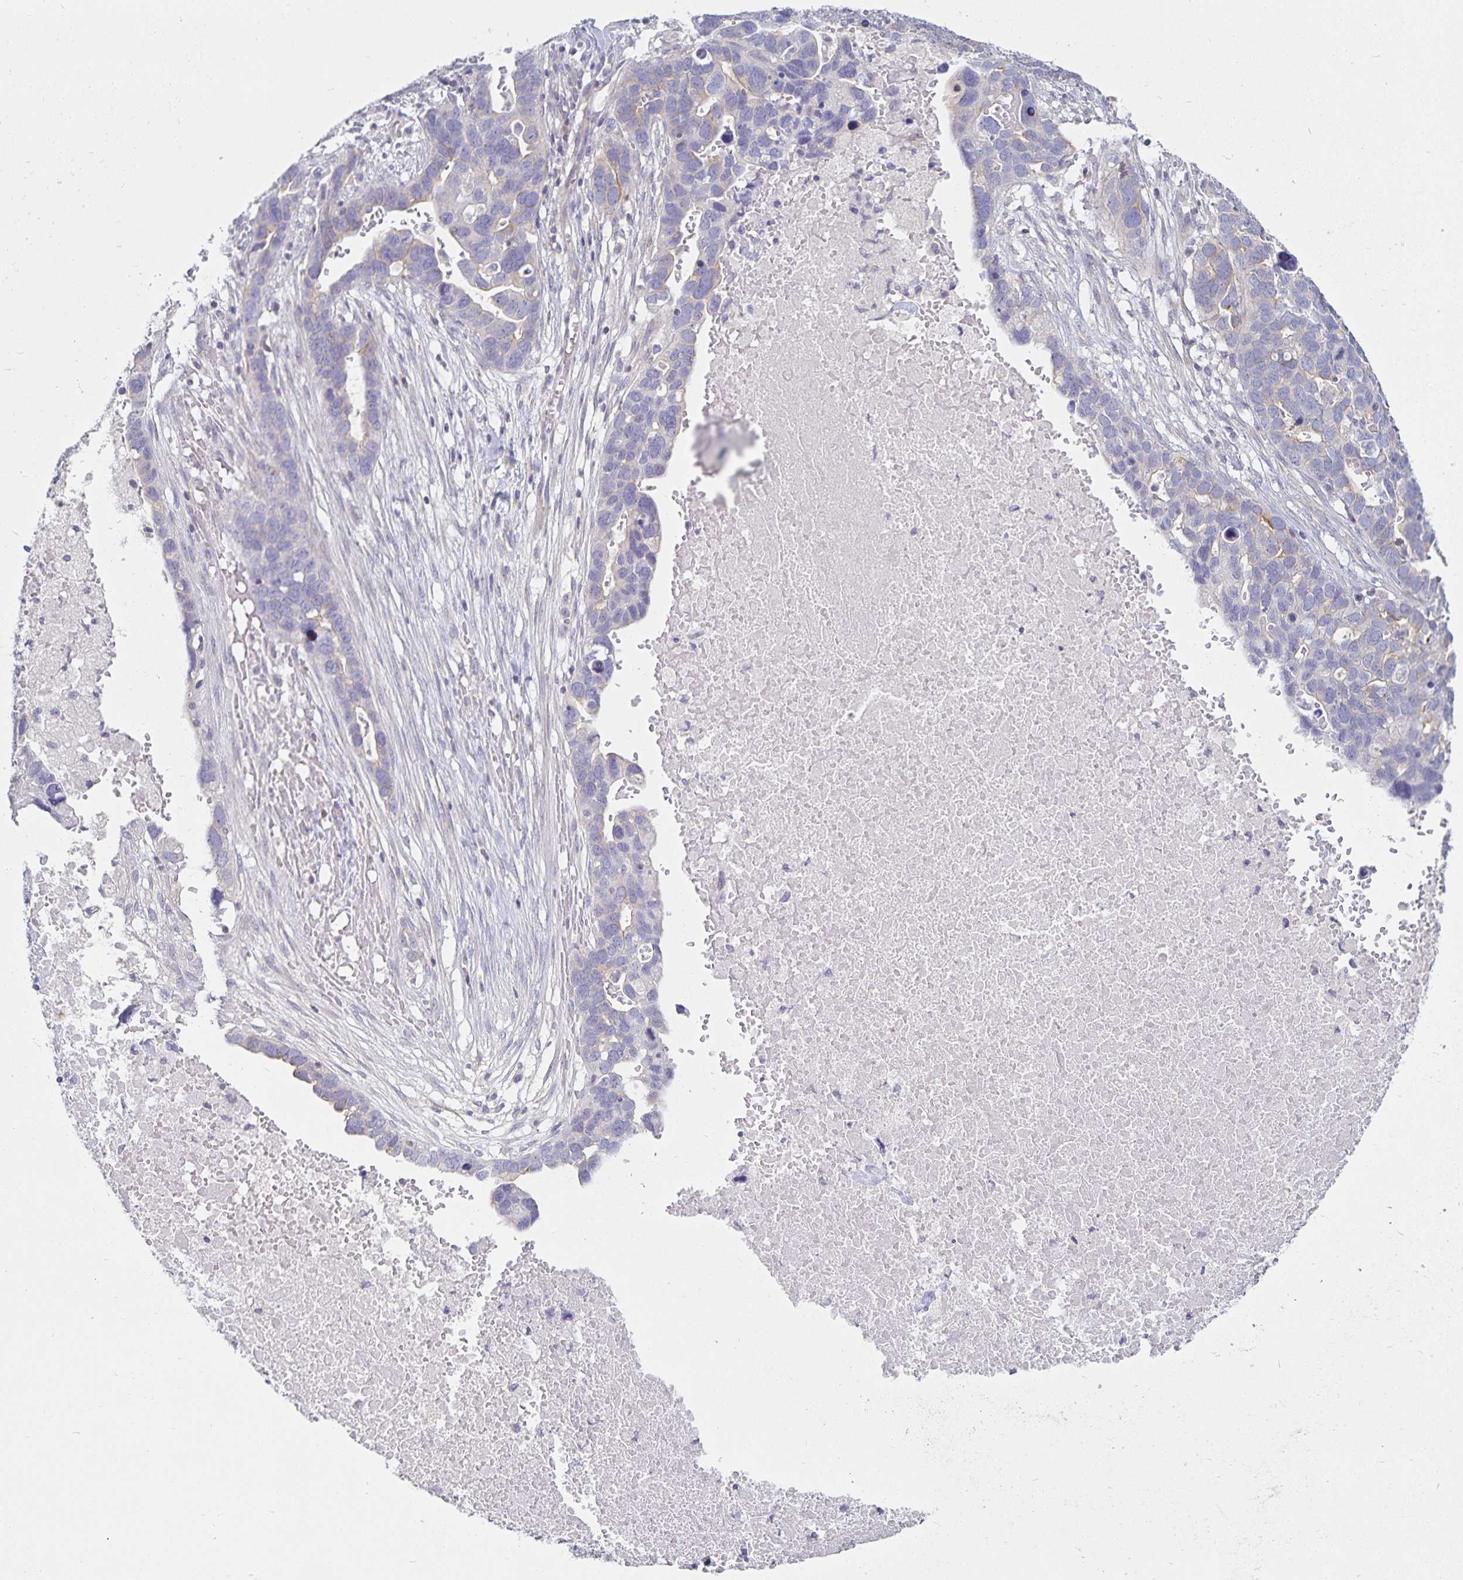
{"staining": {"intensity": "negative", "quantity": "none", "location": "none"}, "tissue": "ovarian cancer", "cell_type": "Tumor cells", "image_type": "cancer", "snomed": [{"axis": "morphology", "description": "Cystadenocarcinoma, serous, NOS"}, {"axis": "topography", "description": "Ovary"}], "caption": "Tumor cells are negative for brown protein staining in ovarian serous cystadenocarcinoma.", "gene": "SFTPA1", "patient": {"sex": "female", "age": 54}}